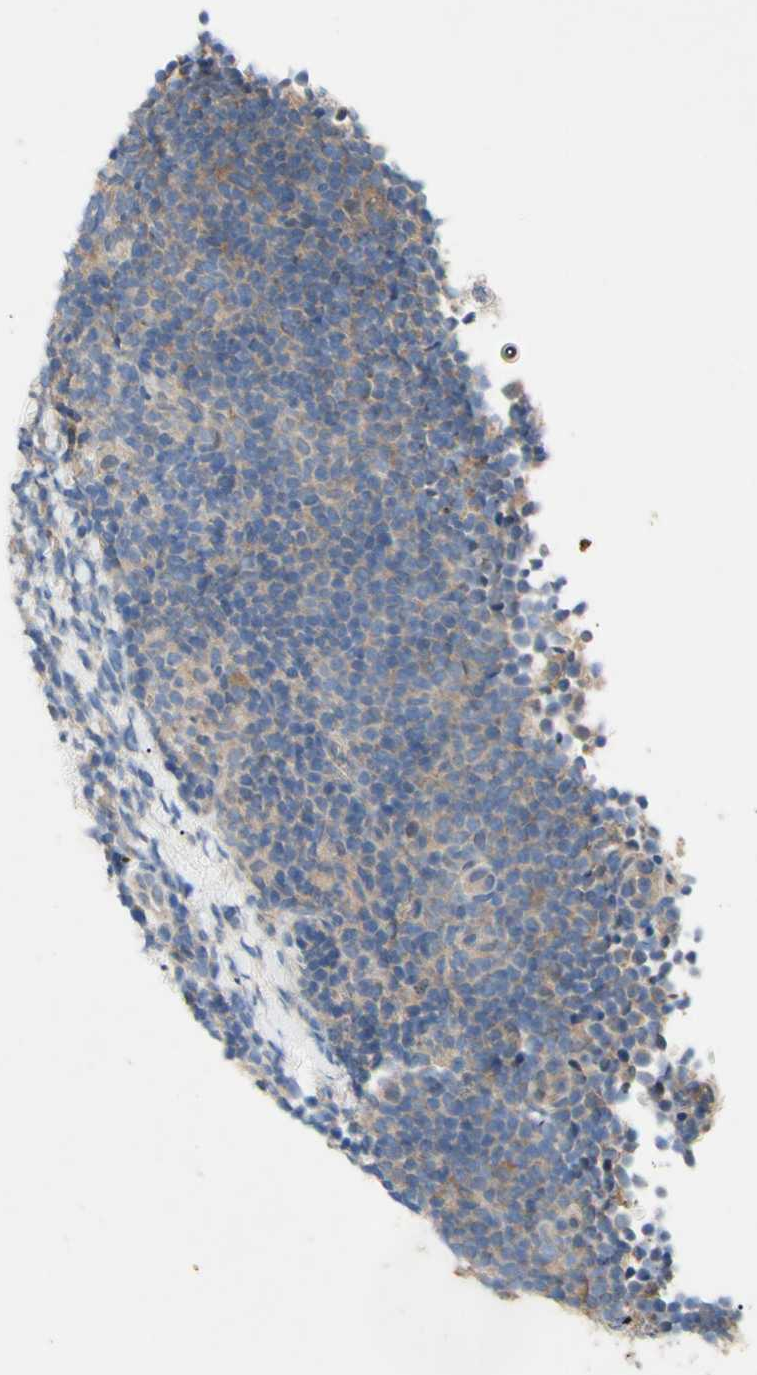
{"staining": {"intensity": "moderate", "quantity": "<25%", "location": "cytoplasmic/membranous"}, "tissue": "lymphoma", "cell_type": "Tumor cells", "image_type": "cancer", "snomed": [{"axis": "morphology", "description": "Malignant lymphoma, non-Hodgkin's type, Low grade"}, {"axis": "topography", "description": "Lymph node"}], "caption": "A micrograph showing moderate cytoplasmic/membranous staining in approximately <25% of tumor cells in lymphoma, as visualized by brown immunohistochemical staining.", "gene": "HILPDA", "patient": {"sex": "male", "age": 83}}